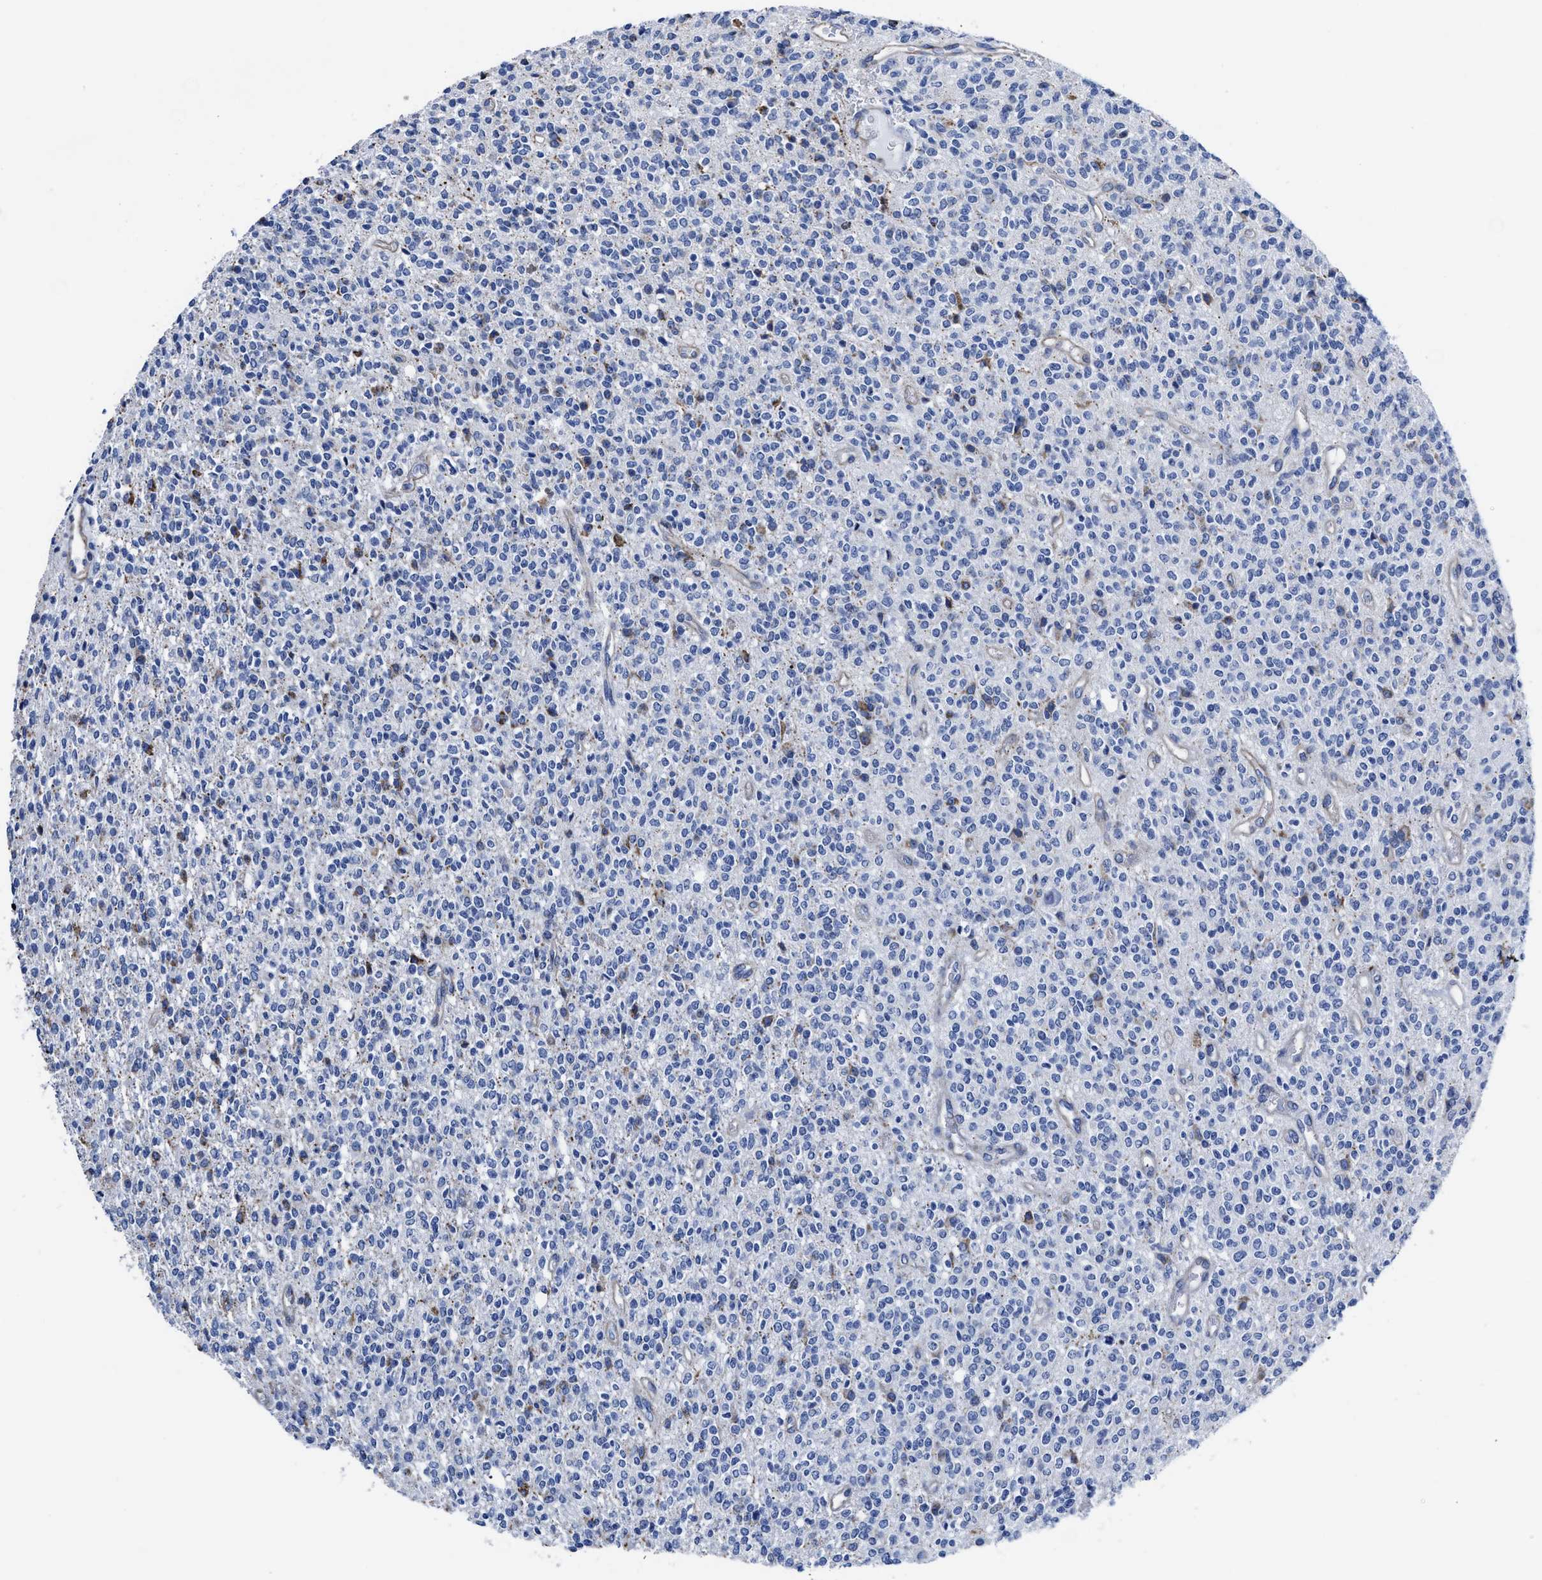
{"staining": {"intensity": "negative", "quantity": "none", "location": "none"}, "tissue": "glioma", "cell_type": "Tumor cells", "image_type": "cancer", "snomed": [{"axis": "morphology", "description": "Glioma, malignant, High grade"}, {"axis": "topography", "description": "Brain"}], "caption": "An immunohistochemistry micrograph of malignant high-grade glioma is shown. There is no staining in tumor cells of malignant high-grade glioma. Nuclei are stained in blue.", "gene": "KCNMB3", "patient": {"sex": "male", "age": 34}}